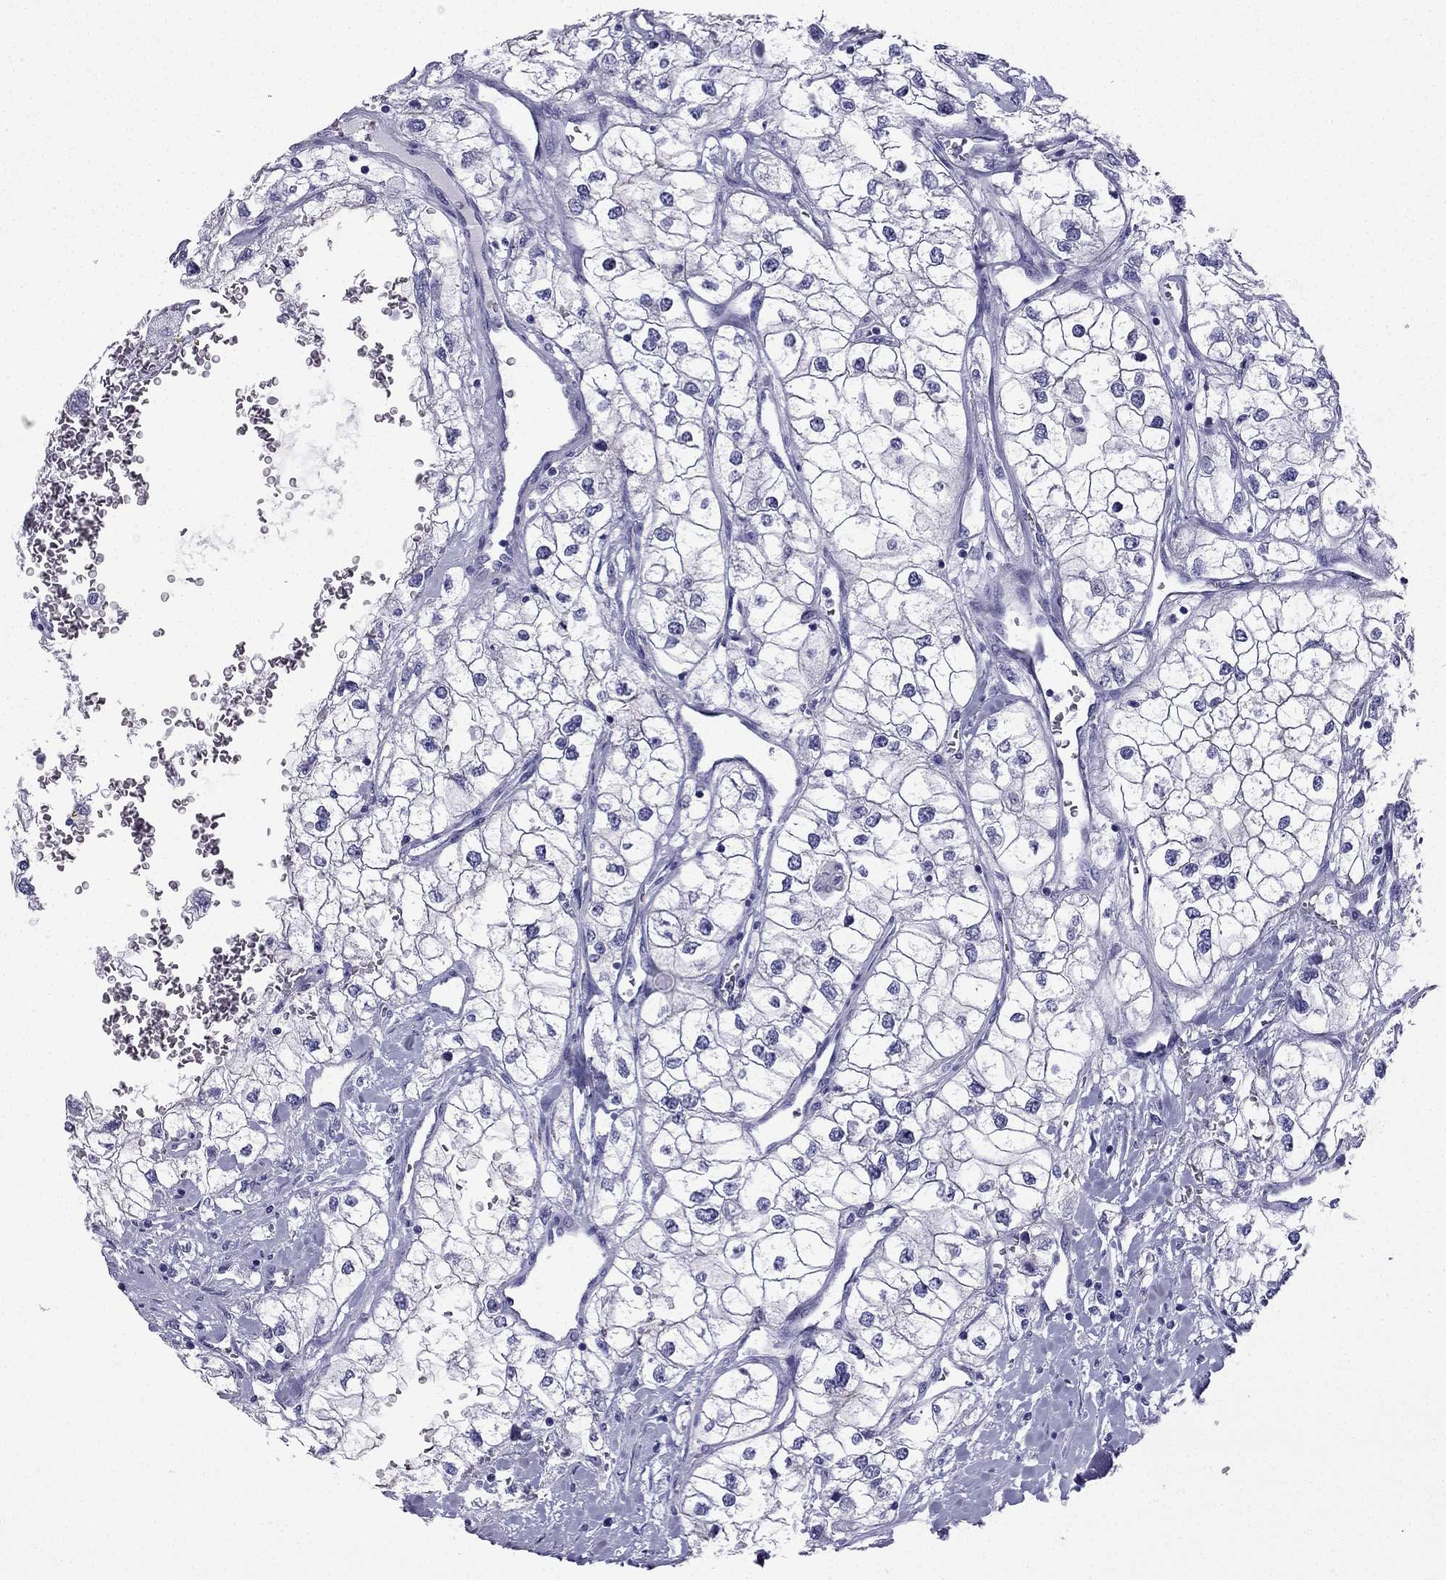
{"staining": {"intensity": "negative", "quantity": "none", "location": "none"}, "tissue": "renal cancer", "cell_type": "Tumor cells", "image_type": "cancer", "snomed": [{"axis": "morphology", "description": "Adenocarcinoma, NOS"}, {"axis": "topography", "description": "Kidney"}], "caption": "Adenocarcinoma (renal) was stained to show a protein in brown. There is no significant staining in tumor cells. (Brightfield microscopy of DAB immunohistochemistry (IHC) at high magnification).", "gene": "GJA8", "patient": {"sex": "male", "age": 59}}